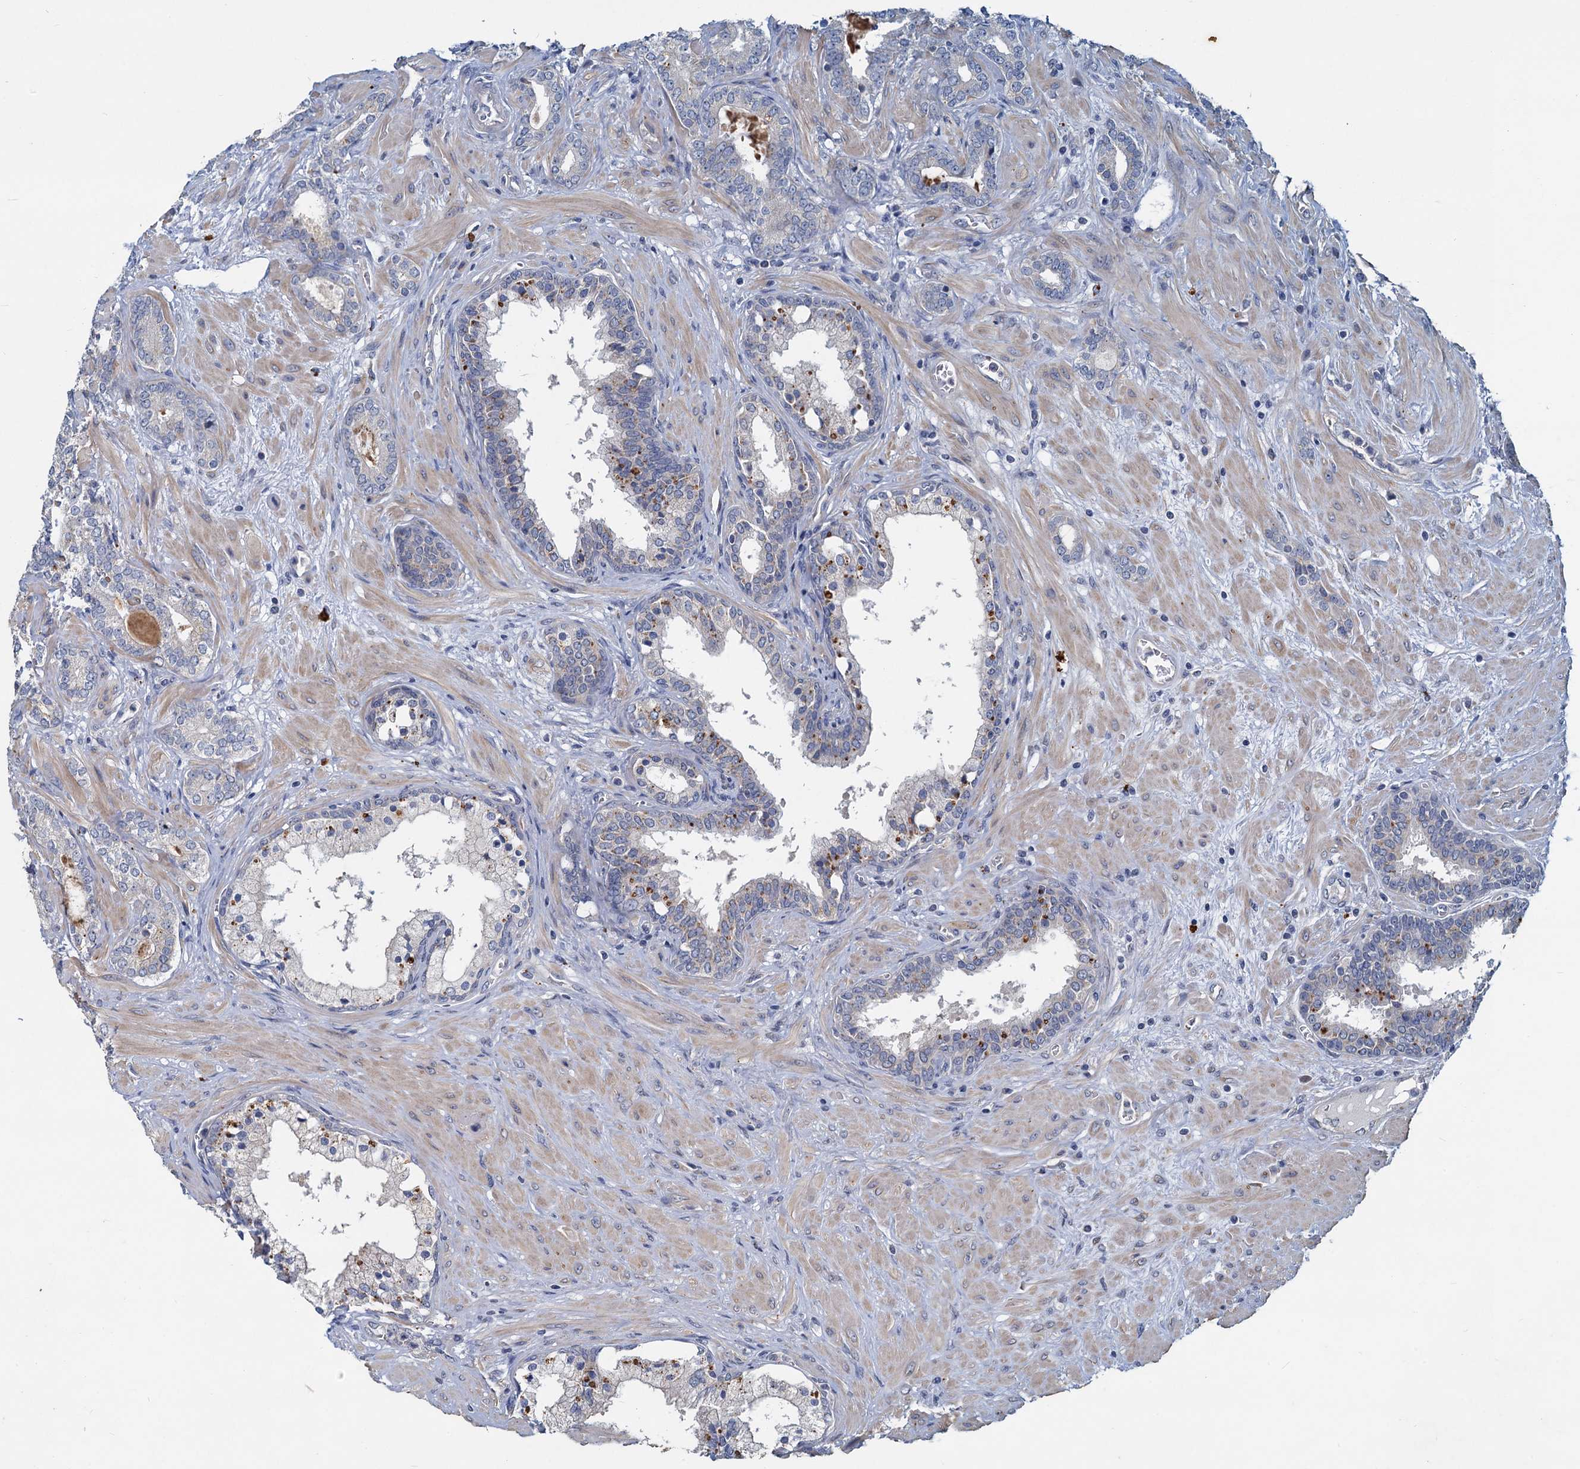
{"staining": {"intensity": "negative", "quantity": "none", "location": "none"}, "tissue": "prostate cancer", "cell_type": "Tumor cells", "image_type": "cancer", "snomed": [{"axis": "morphology", "description": "Adenocarcinoma, High grade"}, {"axis": "topography", "description": "Prostate"}], "caption": "IHC photomicrograph of human prostate cancer (adenocarcinoma (high-grade)) stained for a protein (brown), which reveals no staining in tumor cells.", "gene": "SLC2A7", "patient": {"sex": "male", "age": 64}}